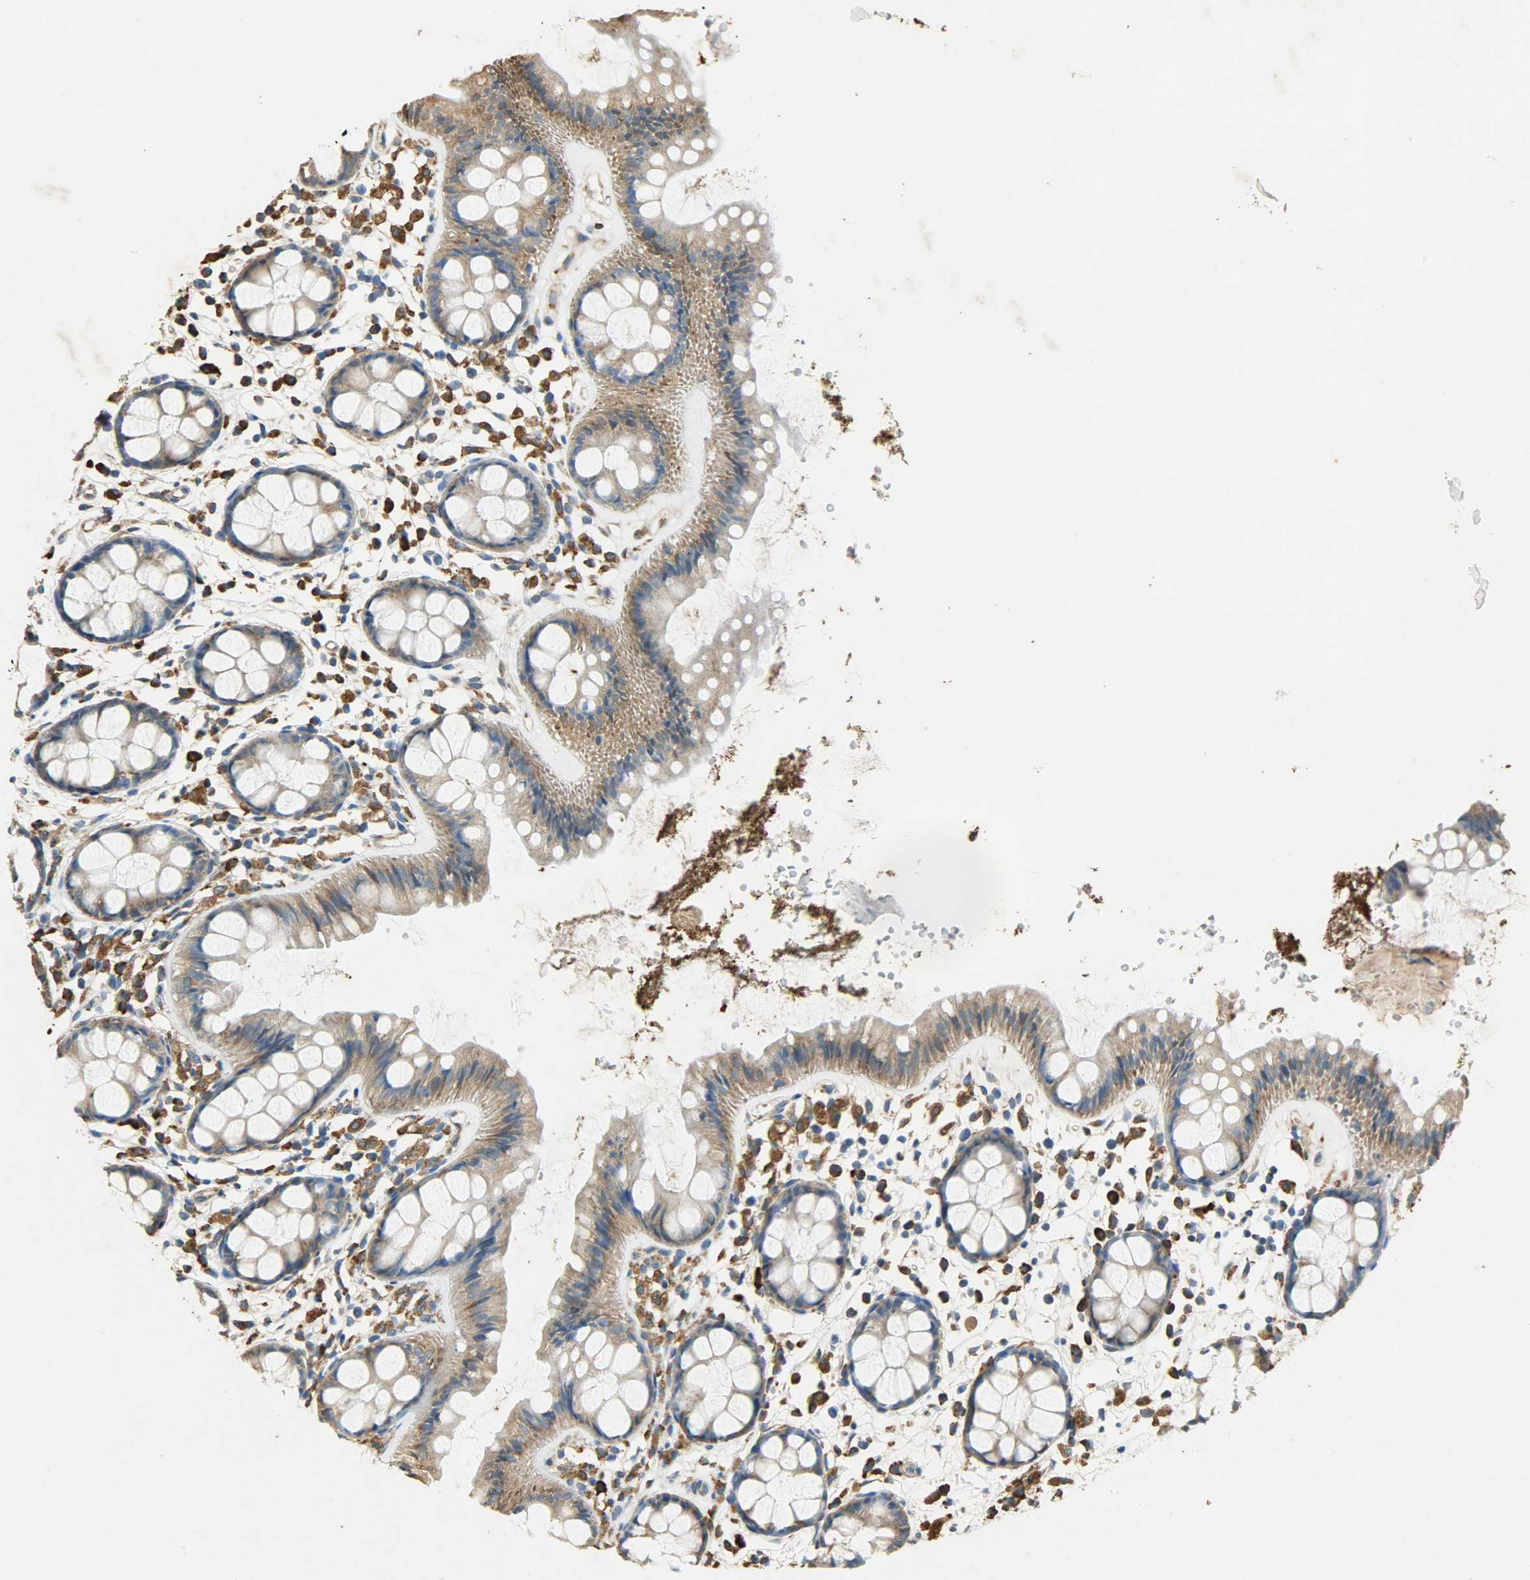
{"staining": {"intensity": "moderate", "quantity": ">75%", "location": "cytoplasmic/membranous"}, "tissue": "rectum", "cell_type": "Glandular cells", "image_type": "normal", "snomed": [{"axis": "morphology", "description": "Normal tissue, NOS"}, {"axis": "topography", "description": "Rectum"}], "caption": "Immunohistochemistry (DAB) staining of unremarkable rectum shows moderate cytoplasmic/membranous protein expression in approximately >75% of glandular cells. The staining was performed using DAB (3,3'-diaminobenzidine) to visualize the protein expression in brown, while the nuclei were stained in blue with hematoxylin (Magnification: 20x).", "gene": "HSPA5", "patient": {"sex": "female", "age": 66}}